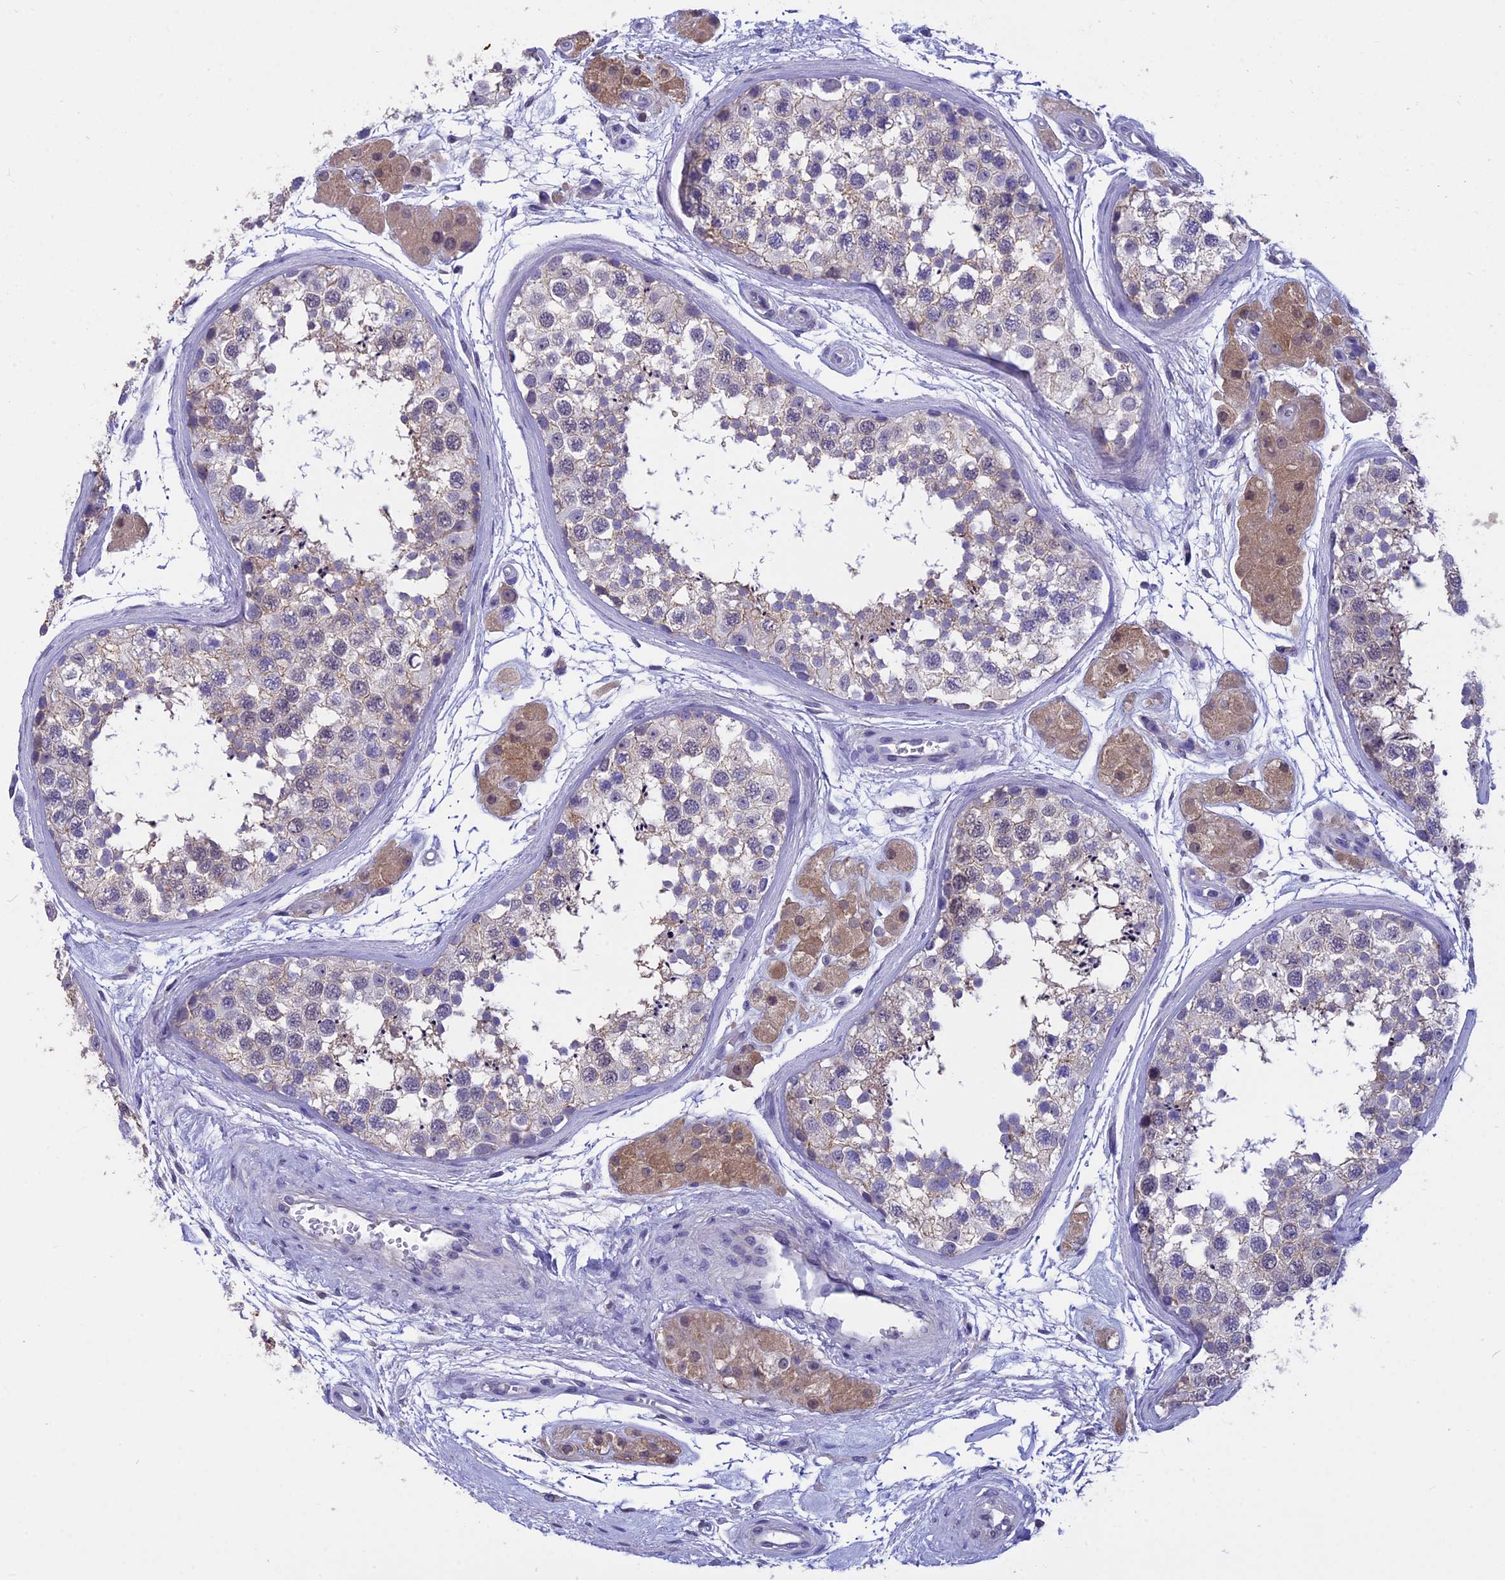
{"staining": {"intensity": "weak", "quantity": "<25%", "location": "cytoplasmic/membranous"}, "tissue": "testis", "cell_type": "Cells in seminiferous ducts", "image_type": "normal", "snomed": [{"axis": "morphology", "description": "Normal tissue, NOS"}, {"axis": "topography", "description": "Testis"}], "caption": "IHC histopathology image of benign human testis stained for a protein (brown), which demonstrates no expression in cells in seminiferous ducts.", "gene": "STUB1", "patient": {"sex": "male", "age": 56}}